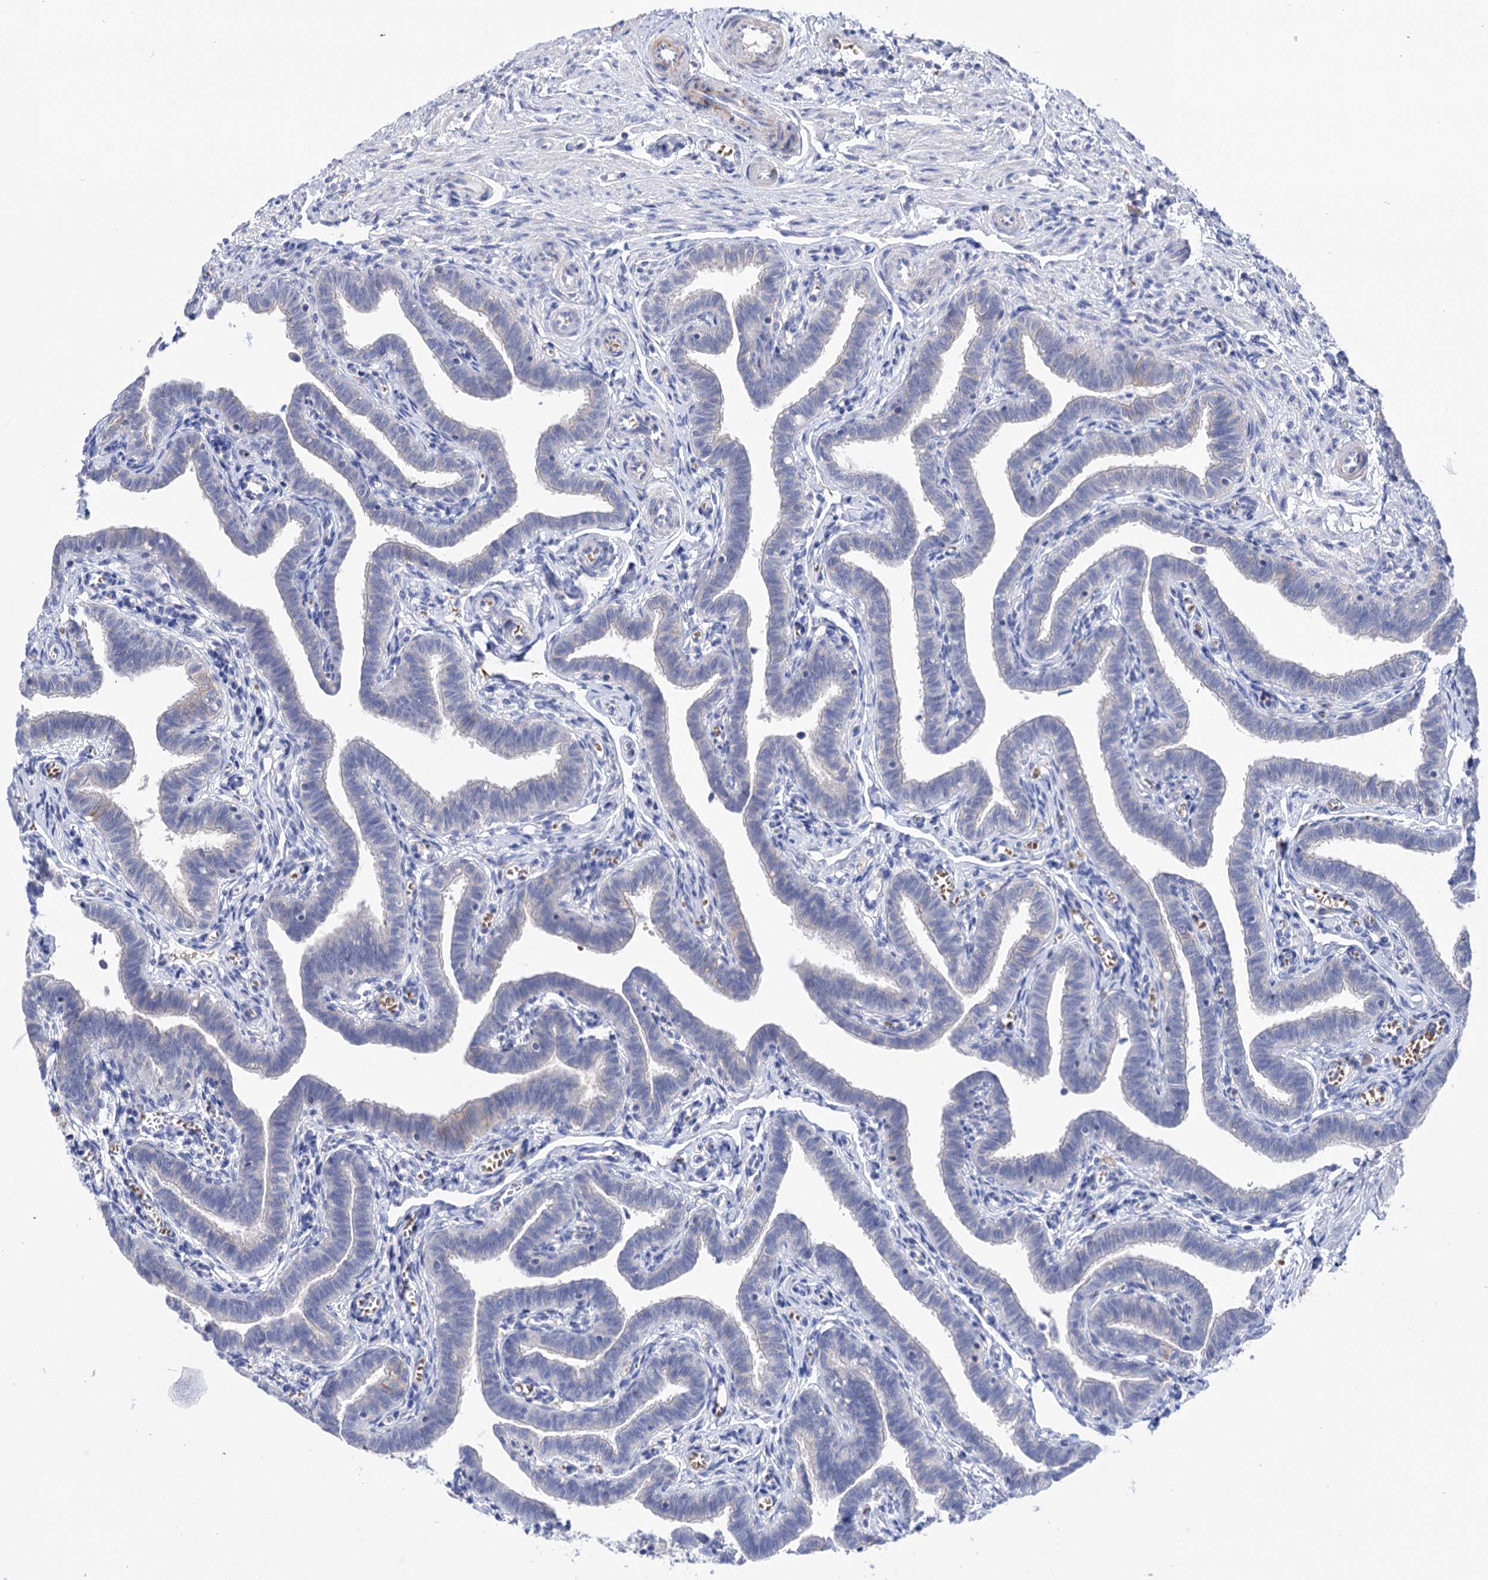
{"staining": {"intensity": "moderate", "quantity": "<25%", "location": "cytoplasmic/membranous"}, "tissue": "fallopian tube", "cell_type": "Glandular cells", "image_type": "normal", "snomed": [{"axis": "morphology", "description": "Normal tissue, NOS"}, {"axis": "topography", "description": "Fallopian tube"}], "caption": "Protein expression analysis of normal fallopian tube demonstrates moderate cytoplasmic/membranous expression in approximately <25% of glandular cells. (Brightfield microscopy of DAB IHC at high magnification).", "gene": "YARS2", "patient": {"sex": "female", "age": 36}}